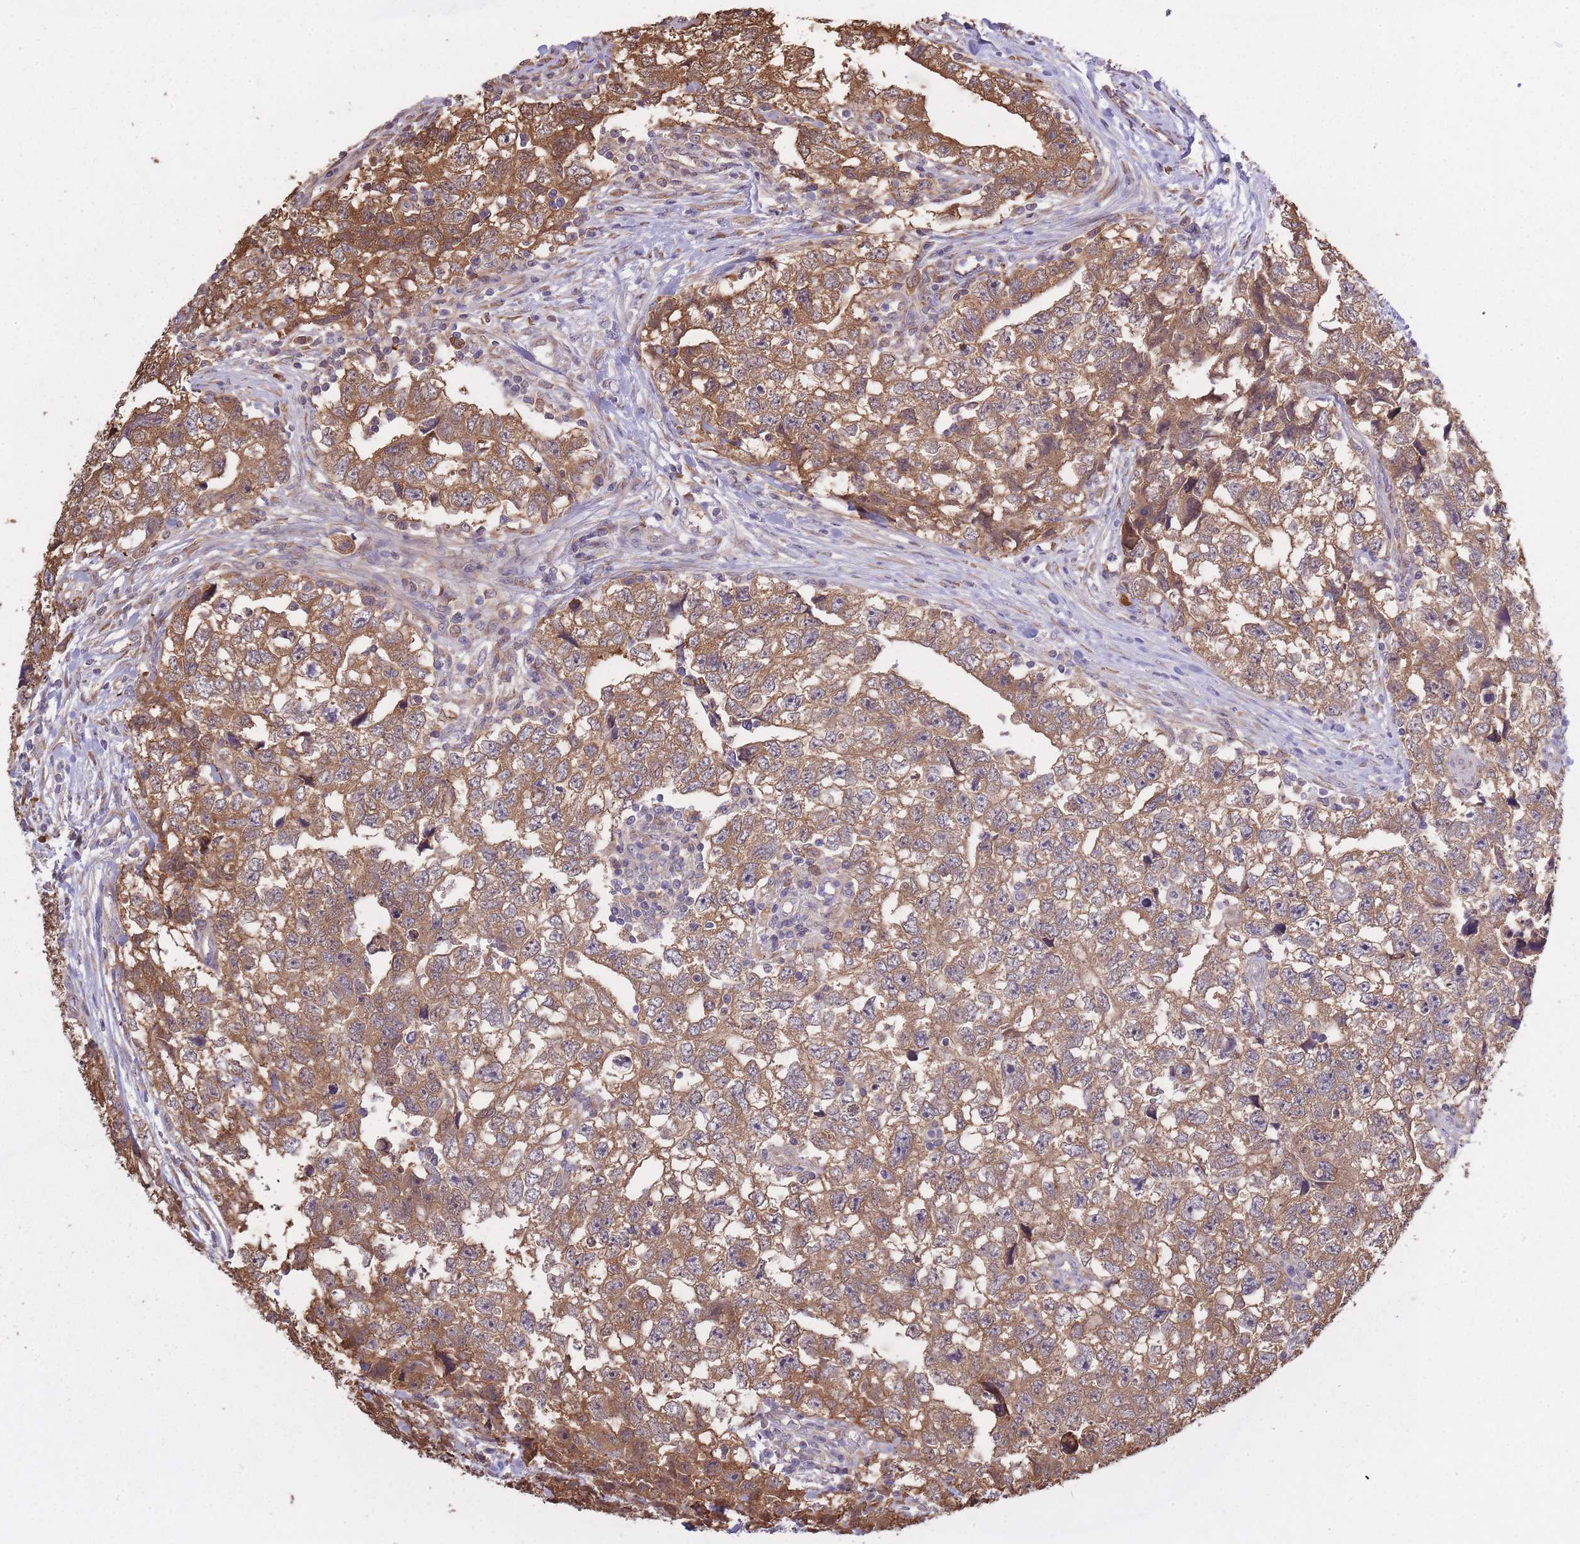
{"staining": {"intensity": "moderate", "quantity": ">75%", "location": "cytoplasmic/membranous"}, "tissue": "testis cancer", "cell_type": "Tumor cells", "image_type": "cancer", "snomed": [{"axis": "morphology", "description": "Carcinoma, Embryonal, NOS"}, {"axis": "topography", "description": "Testis"}], "caption": "Tumor cells show medium levels of moderate cytoplasmic/membranous positivity in about >75% of cells in testis cancer (embryonal carcinoma).", "gene": "ARL13B", "patient": {"sex": "male", "age": 22}}